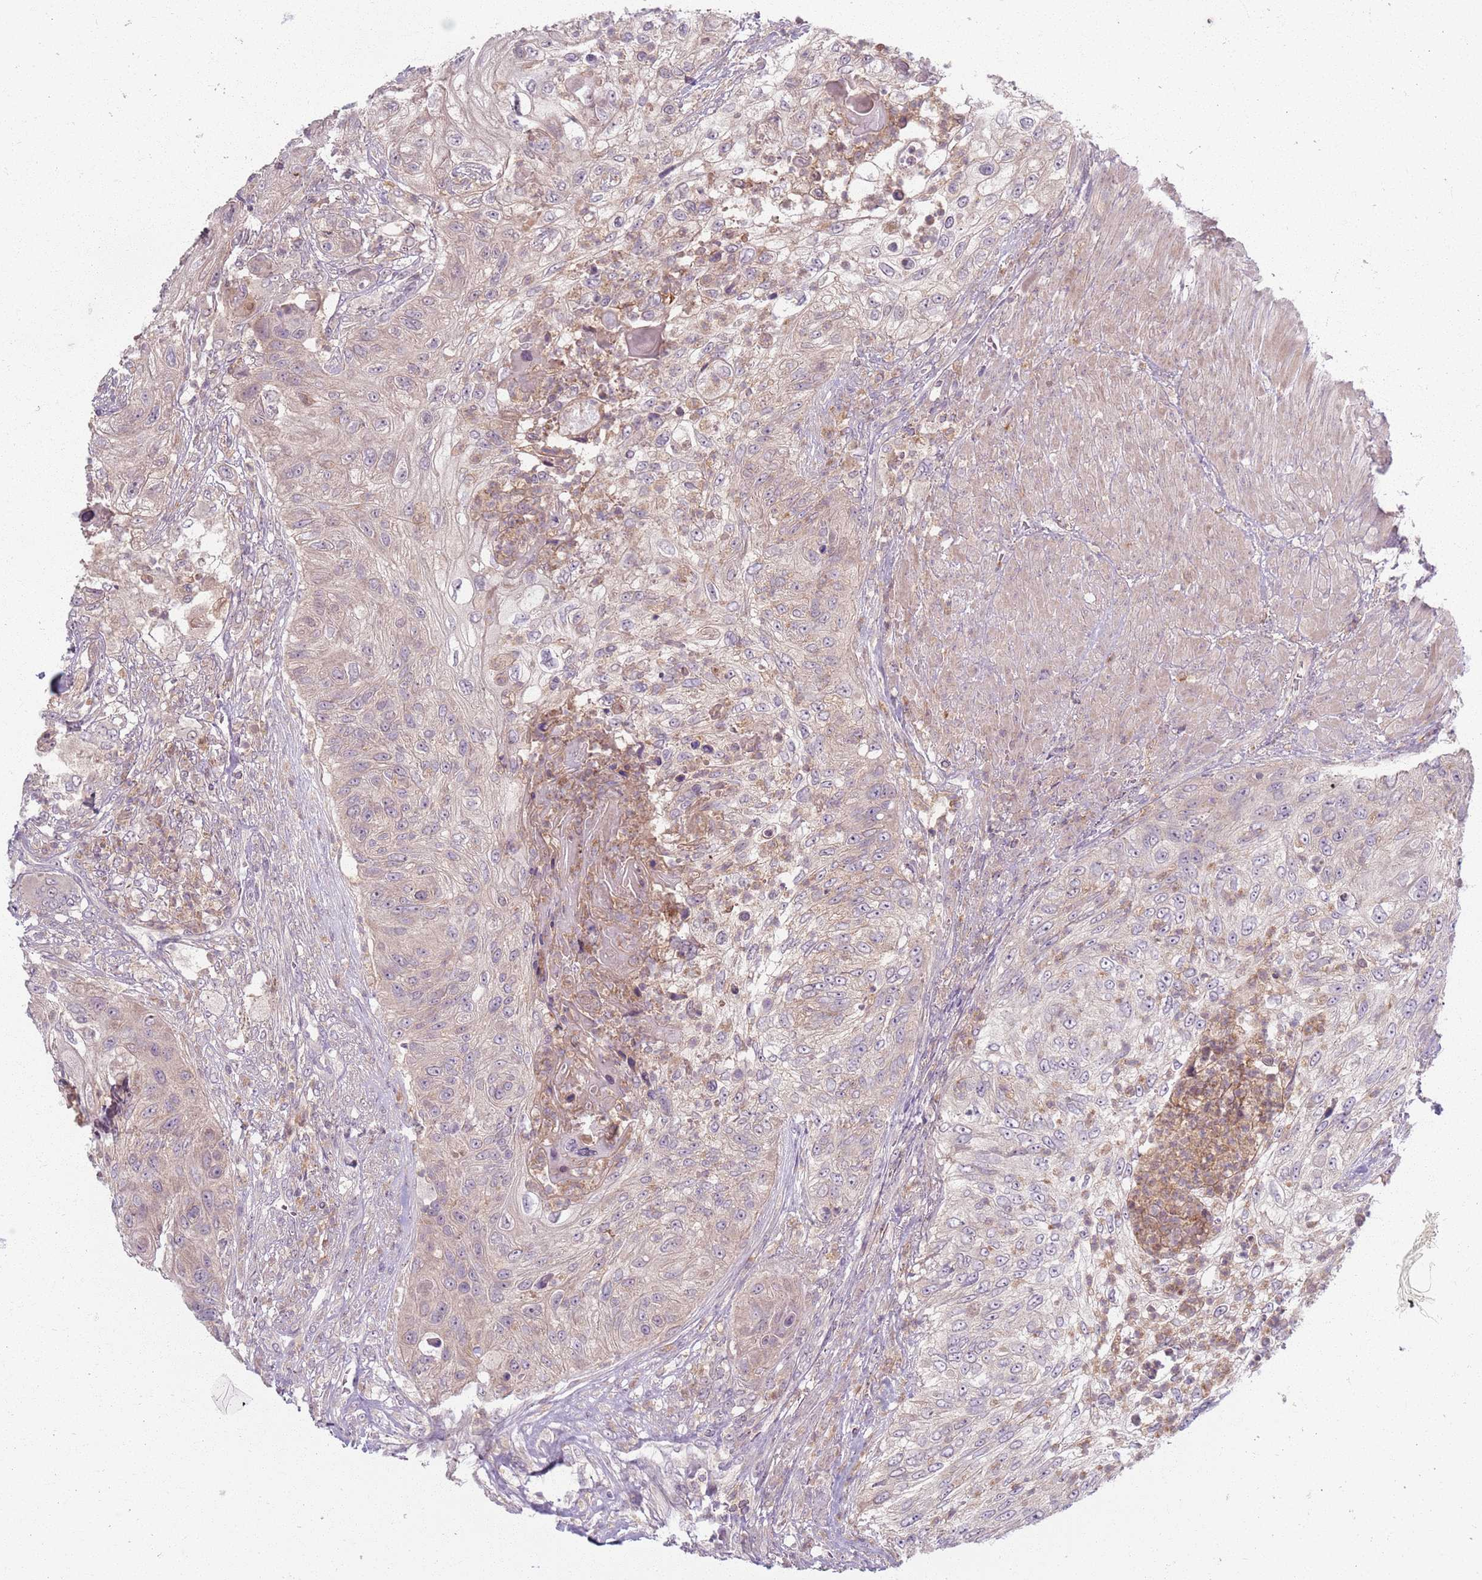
{"staining": {"intensity": "weak", "quantity": "25%-75%", "location": "cytoplasmic/membranous"}, "tissue": "urothelial cancer", "cell_type": "Tumor cells", "image_type": "cancer", "snomed": [{"axis": "morphology", "description": "Urothelial carcinoma, High grade"}, {"axis": "topography", "description": "Urinary bladder"}], "caption": "A brown stain labels weak cytoplasmic/membranous staining of a protein in urothelial carcinoma (high-grade) tumor cells.", "gene": "ZDHHC2", "patient": {"sex": "female", "age": 60}}